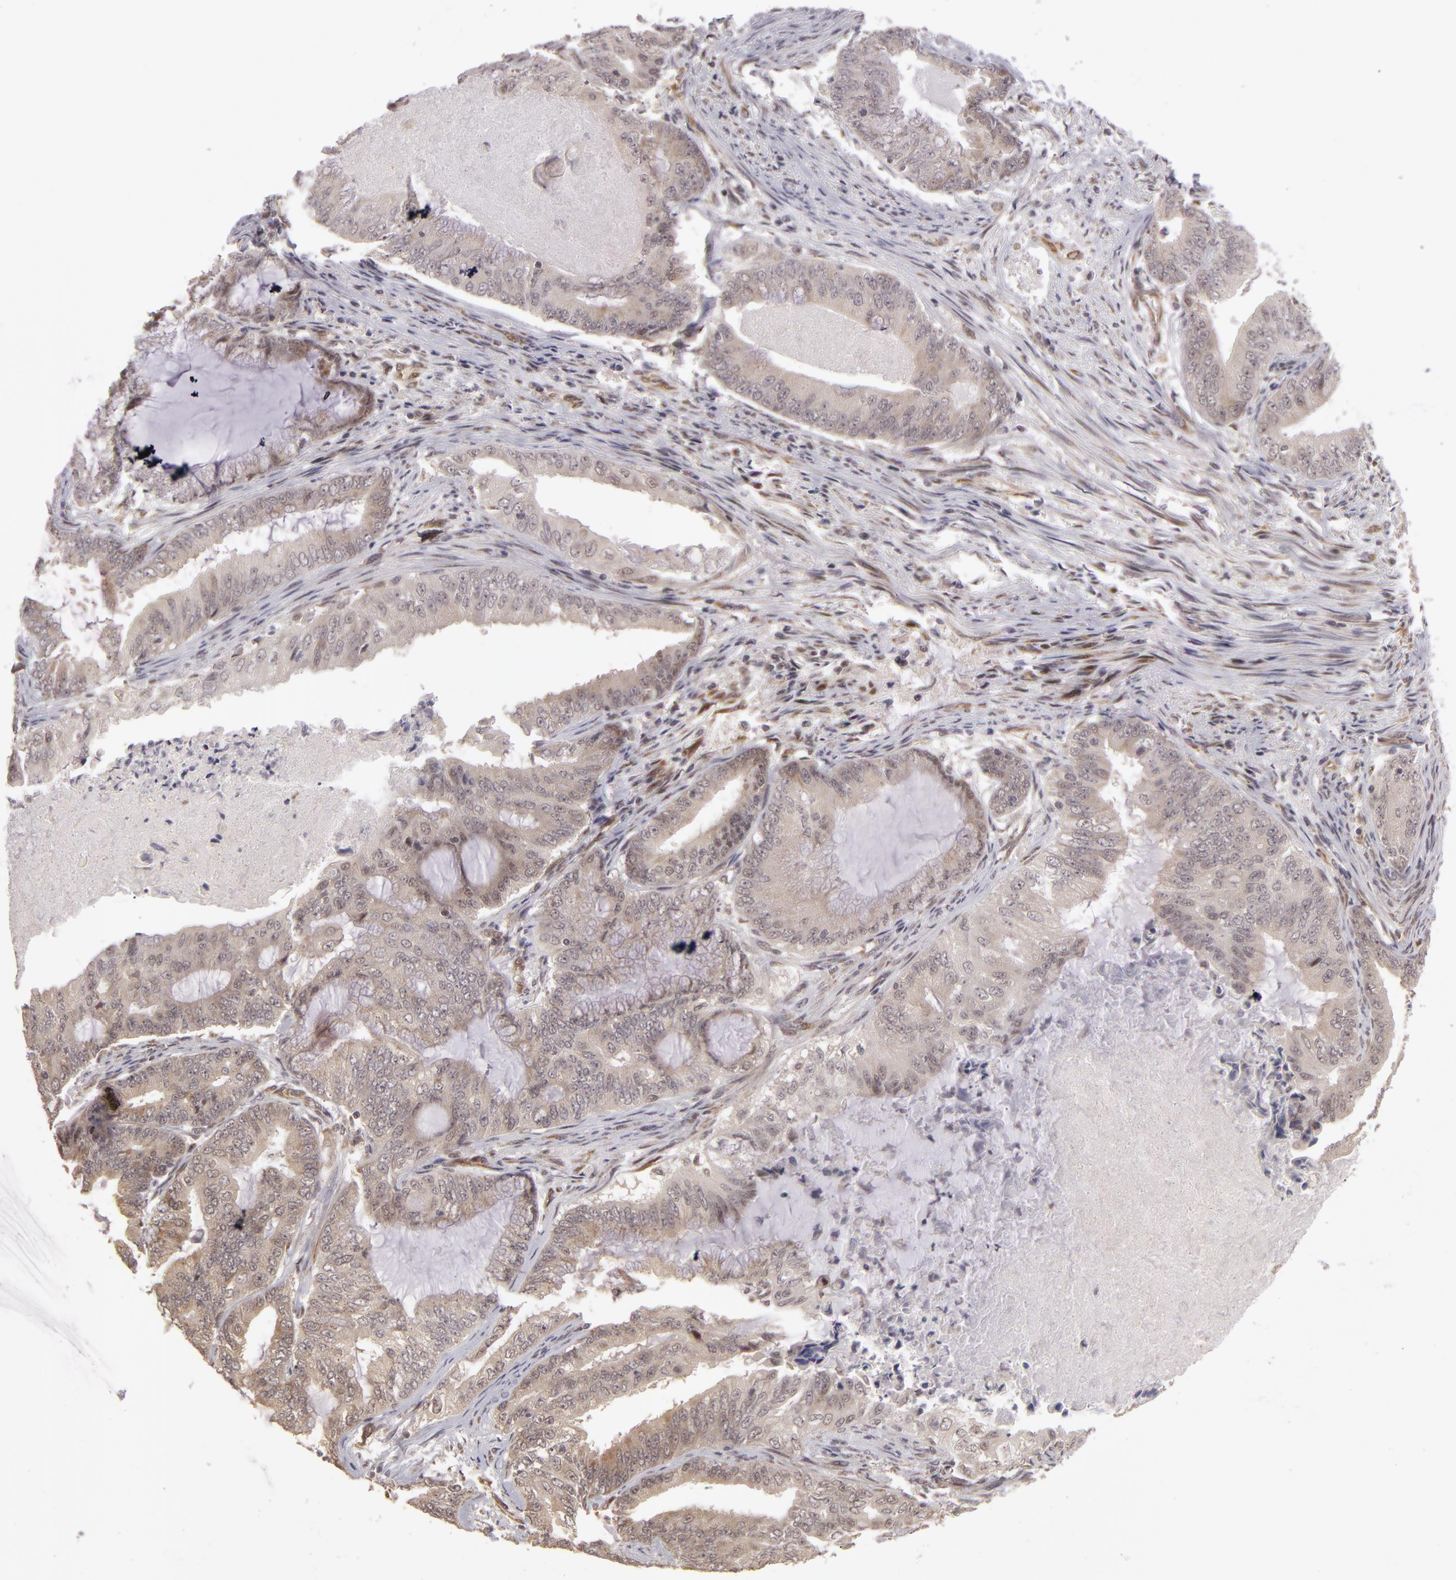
{"staining": {"intensity": "weak", "quantity": "<25%", "location": "nuclear"}, "tissue": "endometrial cancer", "cell_type": "Tumor cells", "image_type": "cancer", "snomed": [{"axis": "morphology", "description": "Adenocarcinoma, NOS"}, {"axis": "topography", "description": "Endometrium"}], "caption": "Human endometrial adenocarcinoma stained for a protein using immunohistochemistry (IHC) displays no staining in tumor cells.", "gene": "ZNF133", "patient": {"sex": "female", "age": 63}}